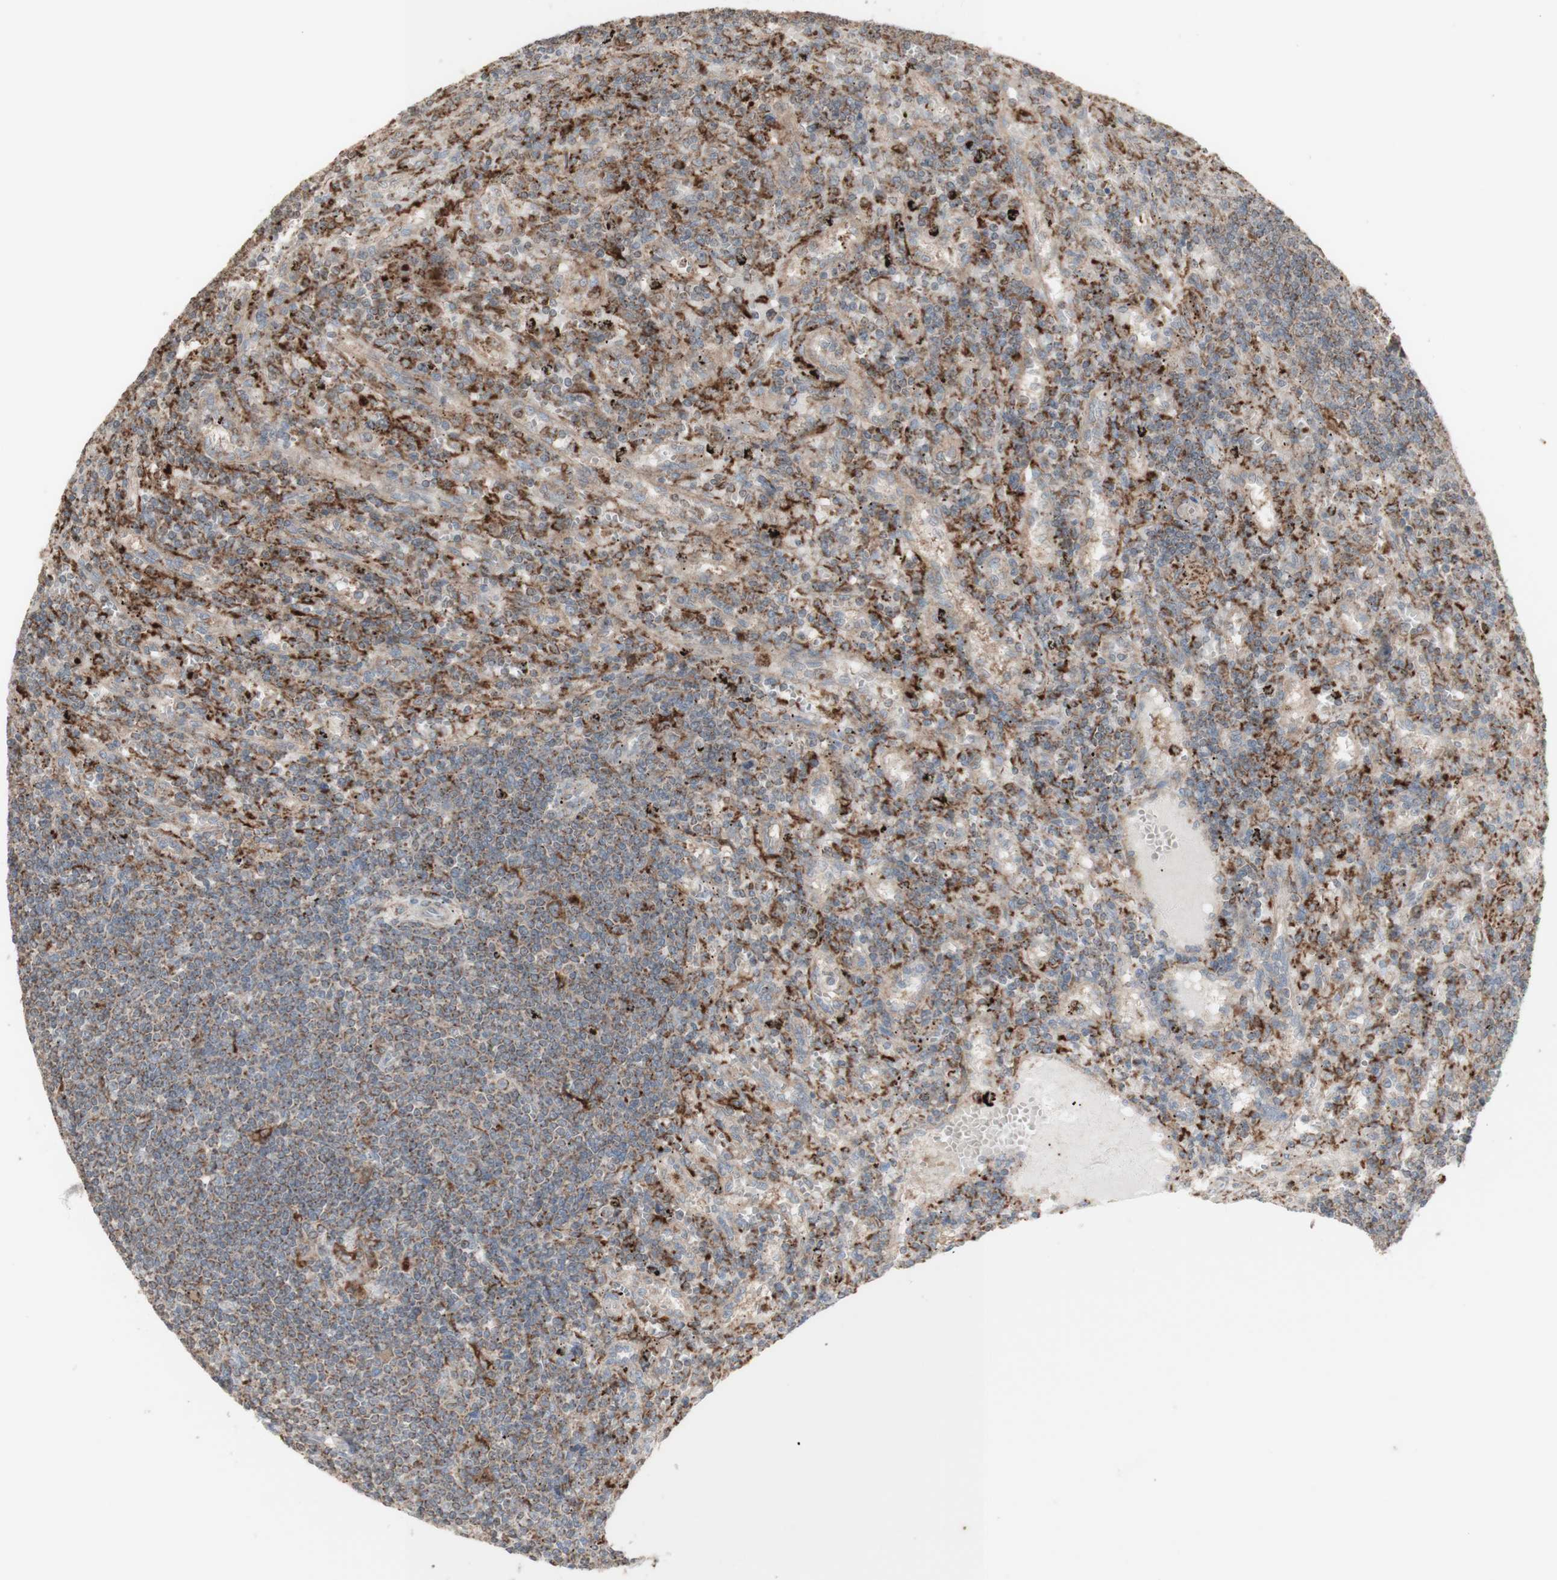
{"staining": {"intensity": "moderate", "quantity": "25%-75%", "location": "cytoplasmic/membranous"}, "tissue": "lymphoma", "cell_type": "Tumor cells", "image_type": "cancer", "snomed": [{"axis": "morphology", "description": "Malignant lymphoma, non-Hodgkin's type, Low grade"}, {"axis": "topography", "description": "Spleen"}], "caption": "Human malignant lymphoma, non-Hodgkin's type (low-grade) stained with a brown dye demonstrates moderate cytoplasmic/membranous positive staining in approximately 25%-75% of tumor cells.", "gene": "ATP6V1E1", "patient": {"sex": "male", "age": 76}}